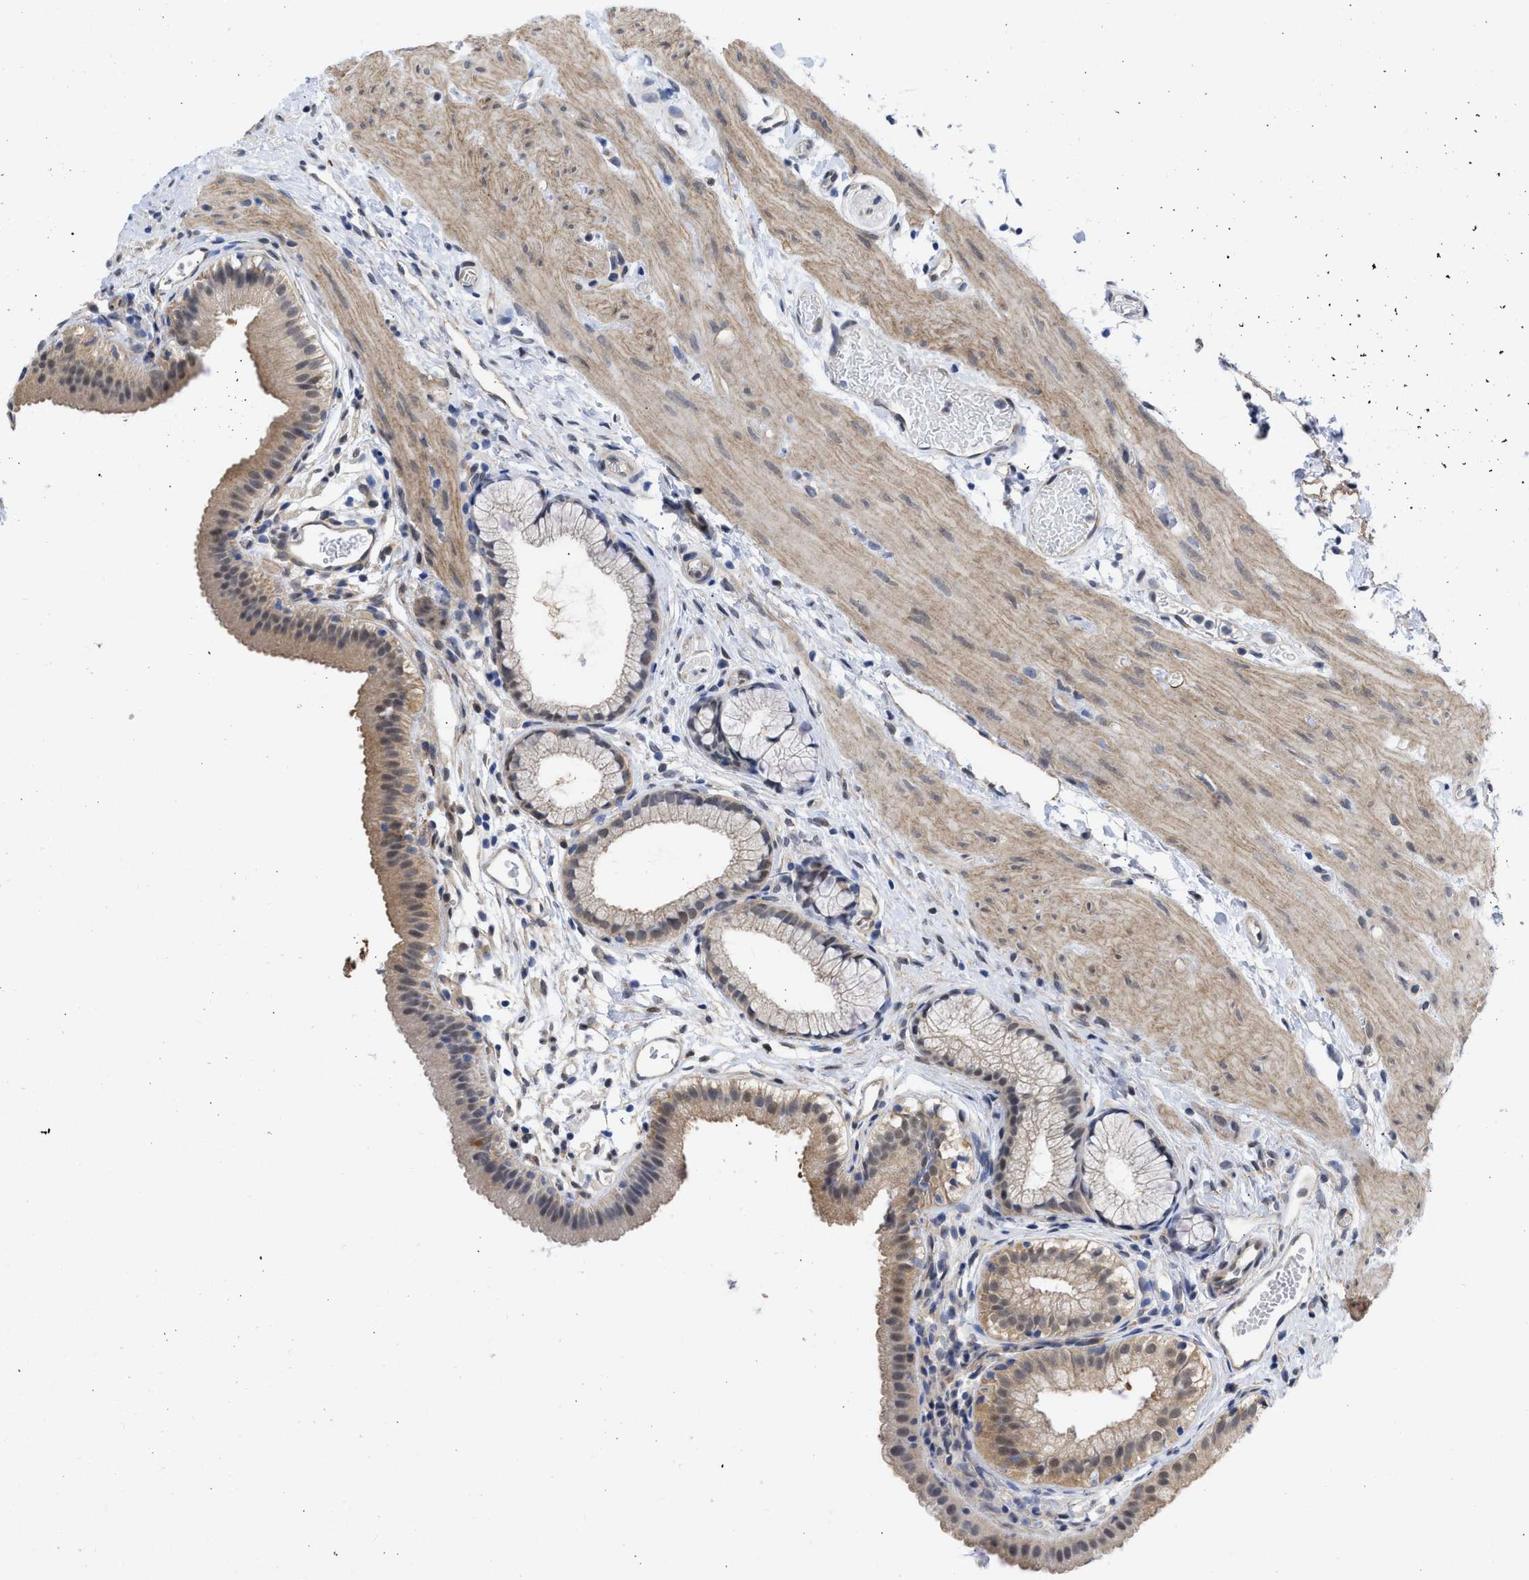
{"staining": {"intensity": "moderate", "quantity": "25%-75%", "location": "cytoplasmic/membranous,nuclear"}, "tissue": "gallbladder", "cell_type": "Glandular cells", "image_type": "normal", "snomed": [{"axis": "morphology", "description": "Normal tissue, NOS"}, {"axis": "topography", "description": "Gallbladder"}], "caption": "Immunohistochemical staining of unremarkable gallbladder displays medium levels of moderate cytoplasmic/membranous,nuclear staining in approximately 25%-75% of glandular cells.", "gene": "THRA", "patient": {"sex": "female", "age": 26}}